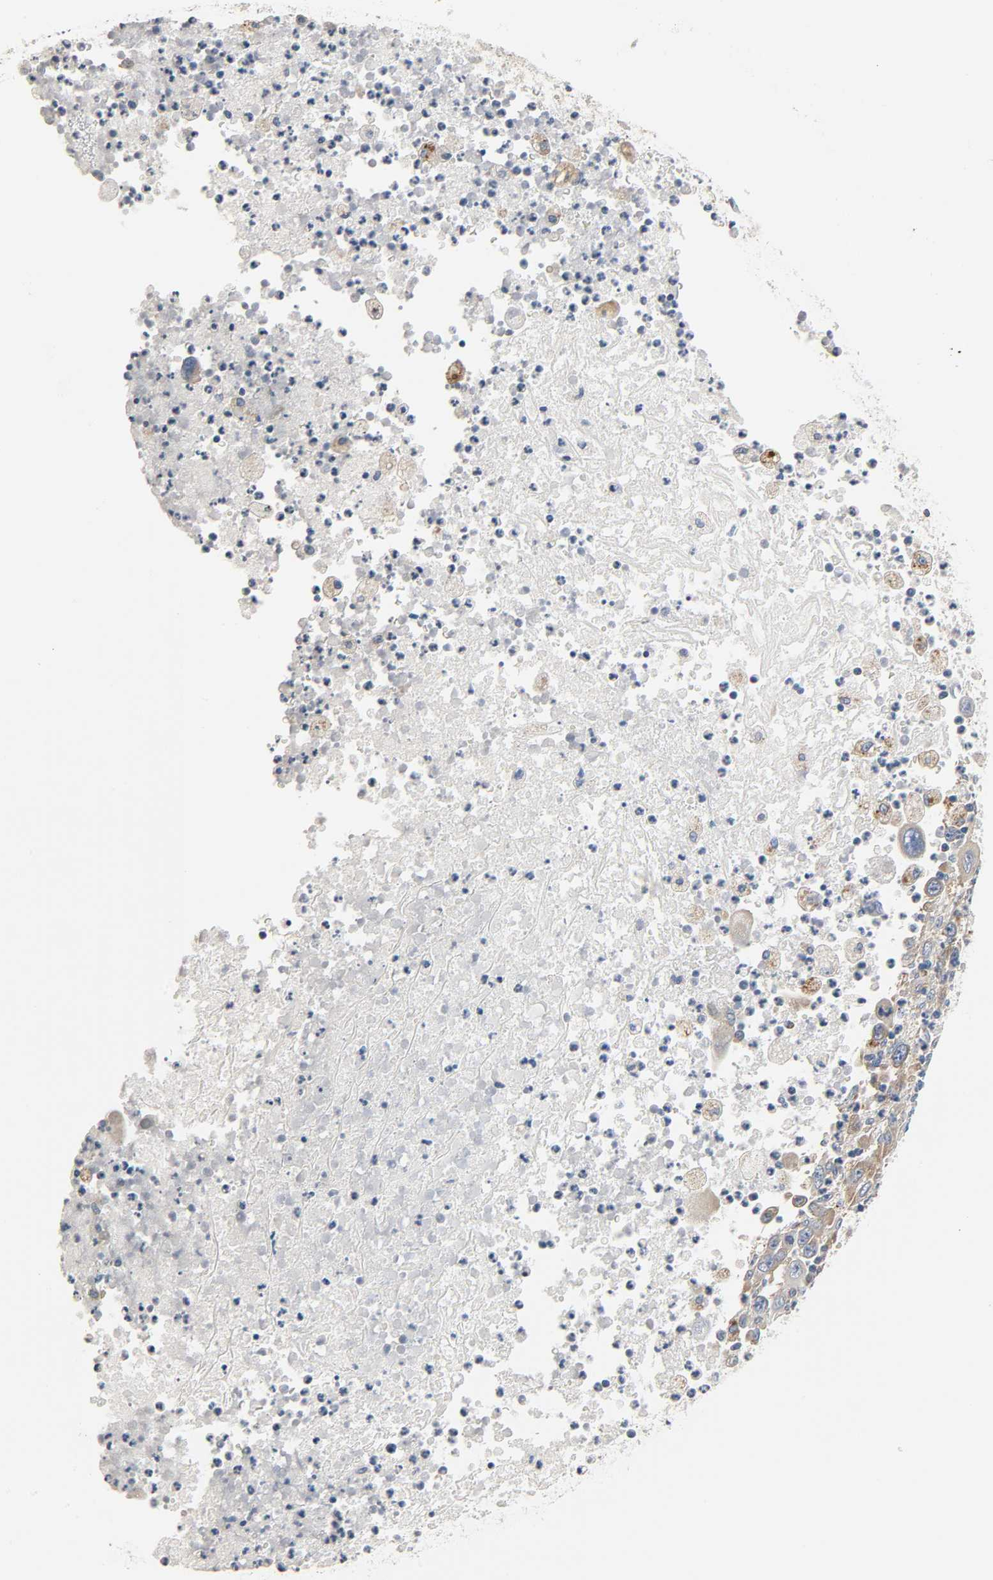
{"staining": {"intensity": "moderate", "quantity": ">75%", "location": "cytoplasmic/membranous"}, "tissue": "melanoma", "cell_type": "Tumor cells", "image_type": "cancer", "snomed": [{"axis": "morphology", "description": "Malignant melanoma, Metastatic site"}, {"axis": "topography", "description": "Skin"}], "caption": "Immunohistochemistry (IHC) micrograph of neoplastic tissue: human malignant melanoma (metastatic site) stained using immunohistochemistry shows medium levels of moderate protein expression localized specifically in the cytoplasmic/membranous of tumor cells, appearing as a cytoplasmic/membranous brown color.", "gene": "ARPC1A", "patient": {"sex": "female", "age": 56}}